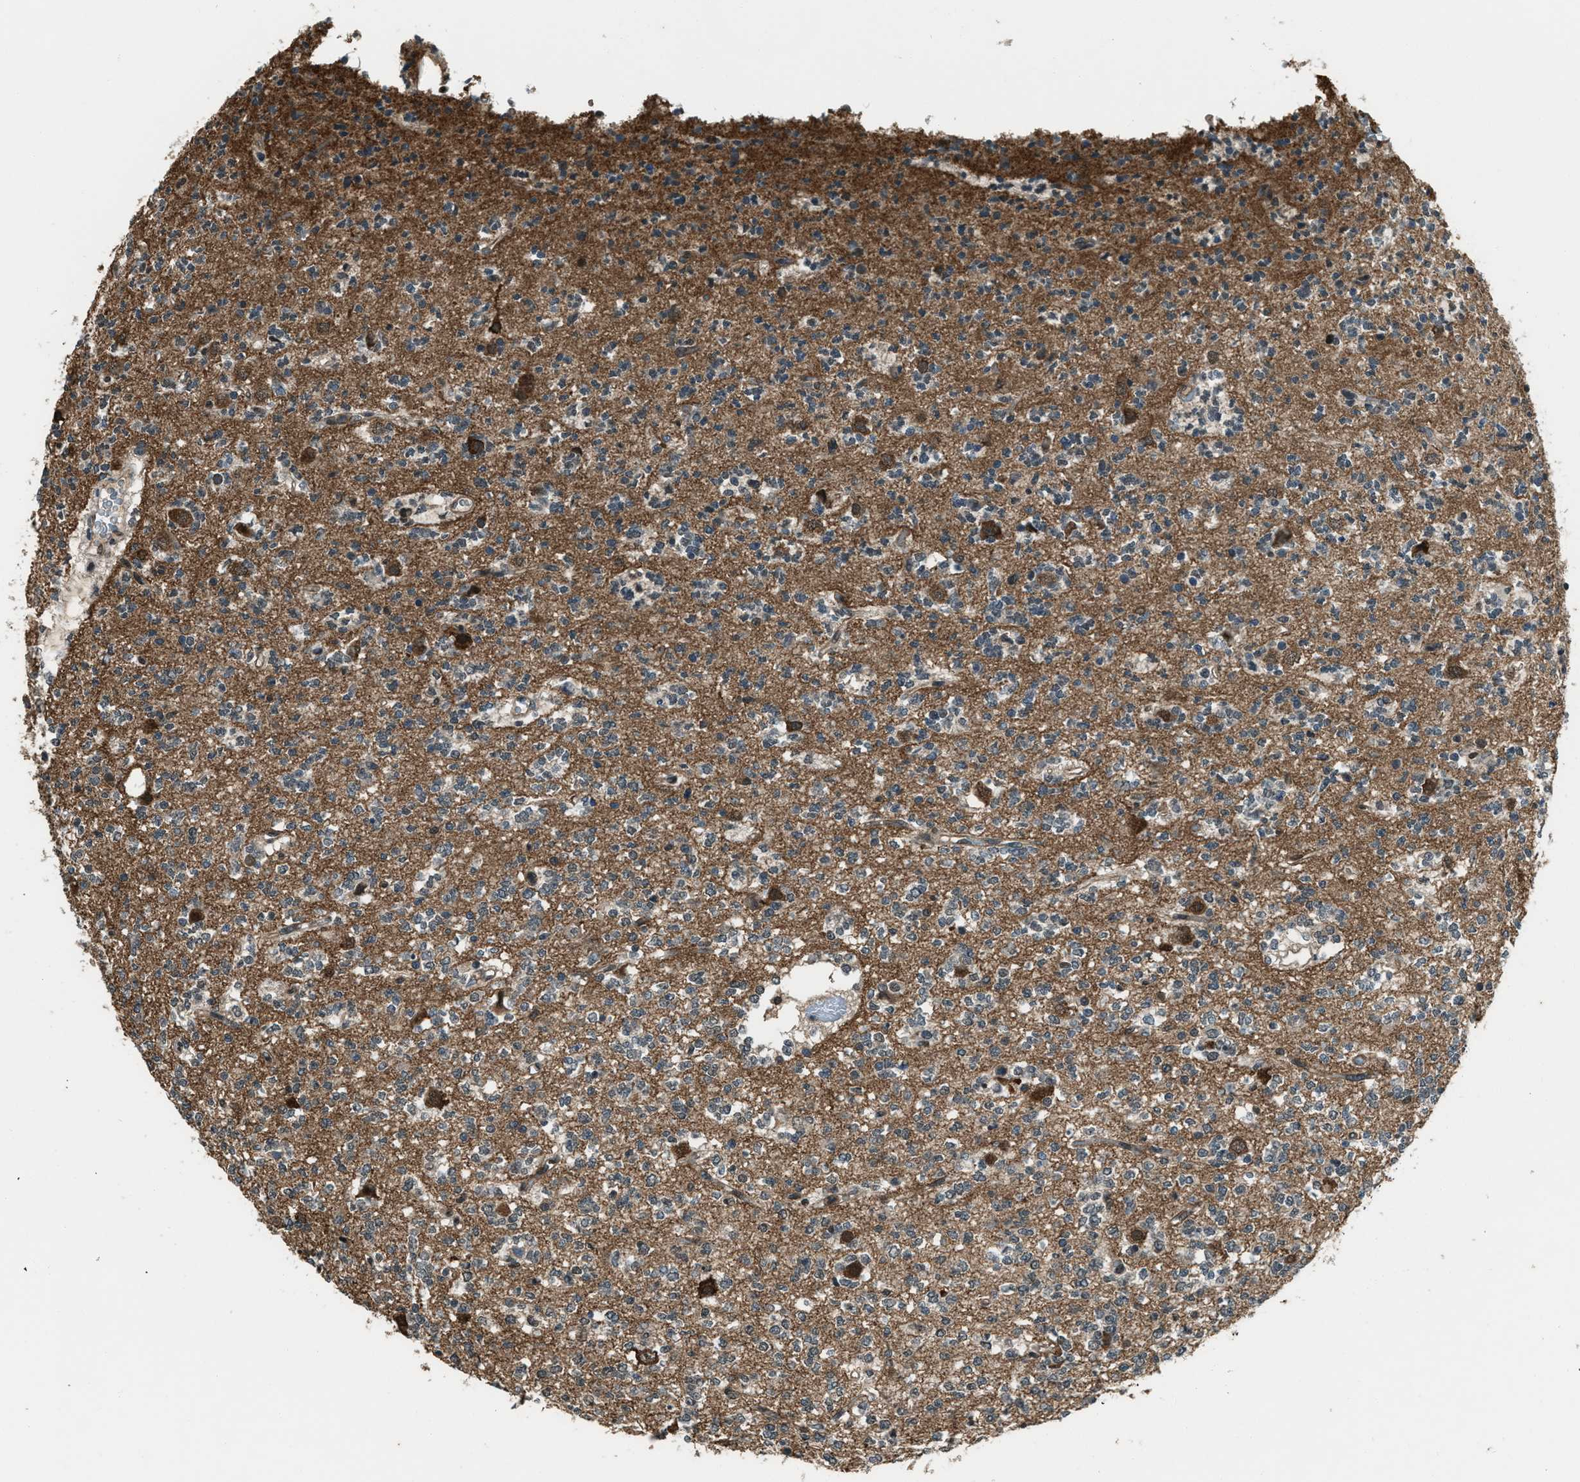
{"staining": {"intensity": "moderate", "quantity": "25%-75%", "location": "cytoplasmic/membranous"}, "tissue": "glioma", "cell_type": "Tumor cells", "image_type": "cancer", "snomed": [{"axis": "morphology", "description": "Glioma, malignant, Low grade"}, {"axis": "topography", "description": "Brain"}], "caption": "Human malignant glioma (low-grade) stained with a brown dye exhibits moderate cytoplasmic/membranous positive staining in approximately 25%-75% of tumor cells.", "gene": "SVIL", "patient": {"sex": "male", "age": 38}}